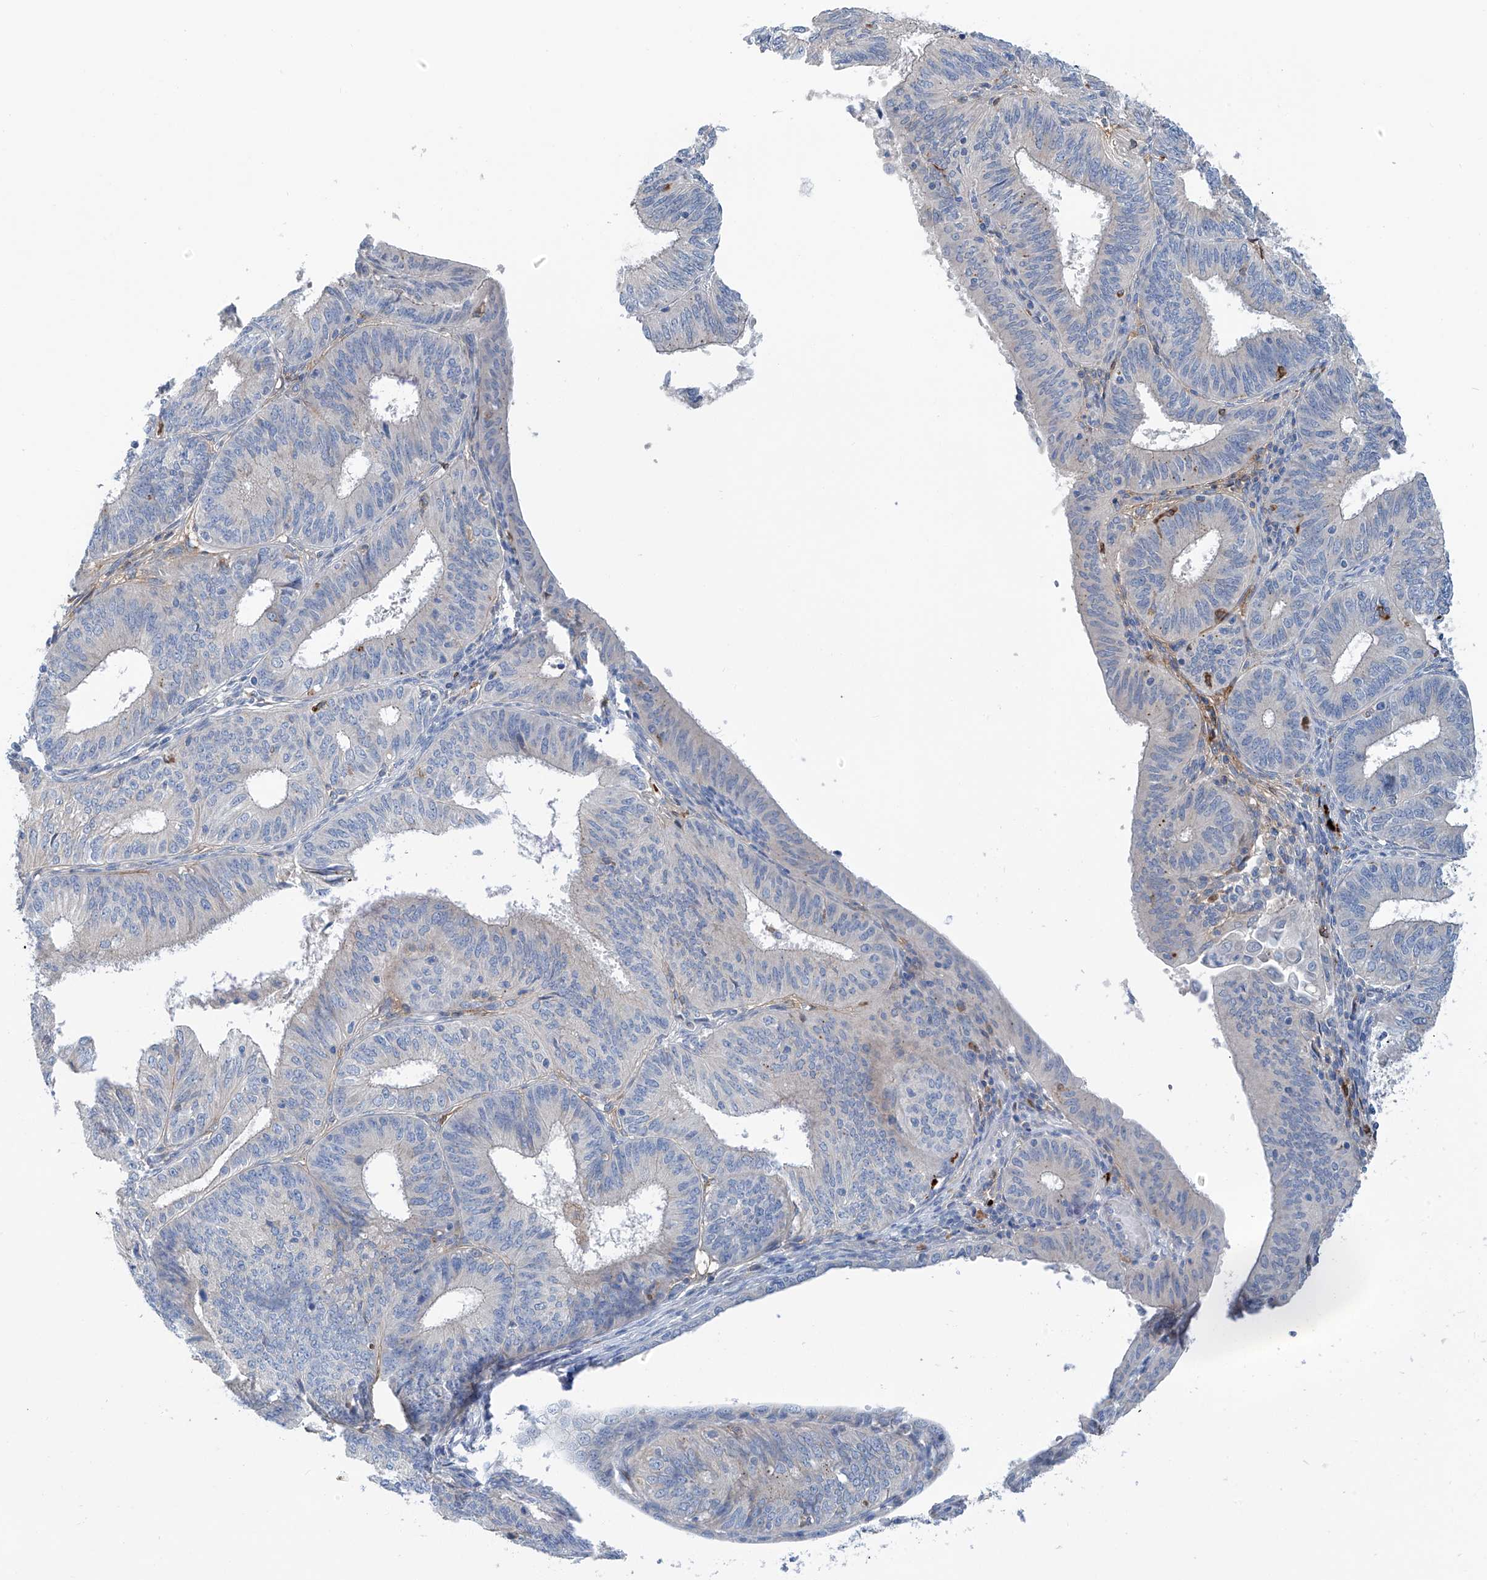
{"staining": {"intensity": "negative", "quantity": "none", "location": "none"}, "tissue": "endometrial cancer", "cell_type": "Tumor cells", "image_type": "cancer", "snomed": [{"axis": "morphology", "description": "Adenocarcinoma, NOS"}, {"axis": "topography", "description": "Endometrium"}], "caption": "An image of human endometrial adenocarcinoma is negative for staining in tumor cells. Brightfield microscopy of immunohistochemistry (IHC) stained with DAB (3,3'-diaminobenzidine) (brown) and hematoxylin (blue), captured at high magnification.", "gene": "CEP85L", "patient": {"sex": "female", "age": 51}}